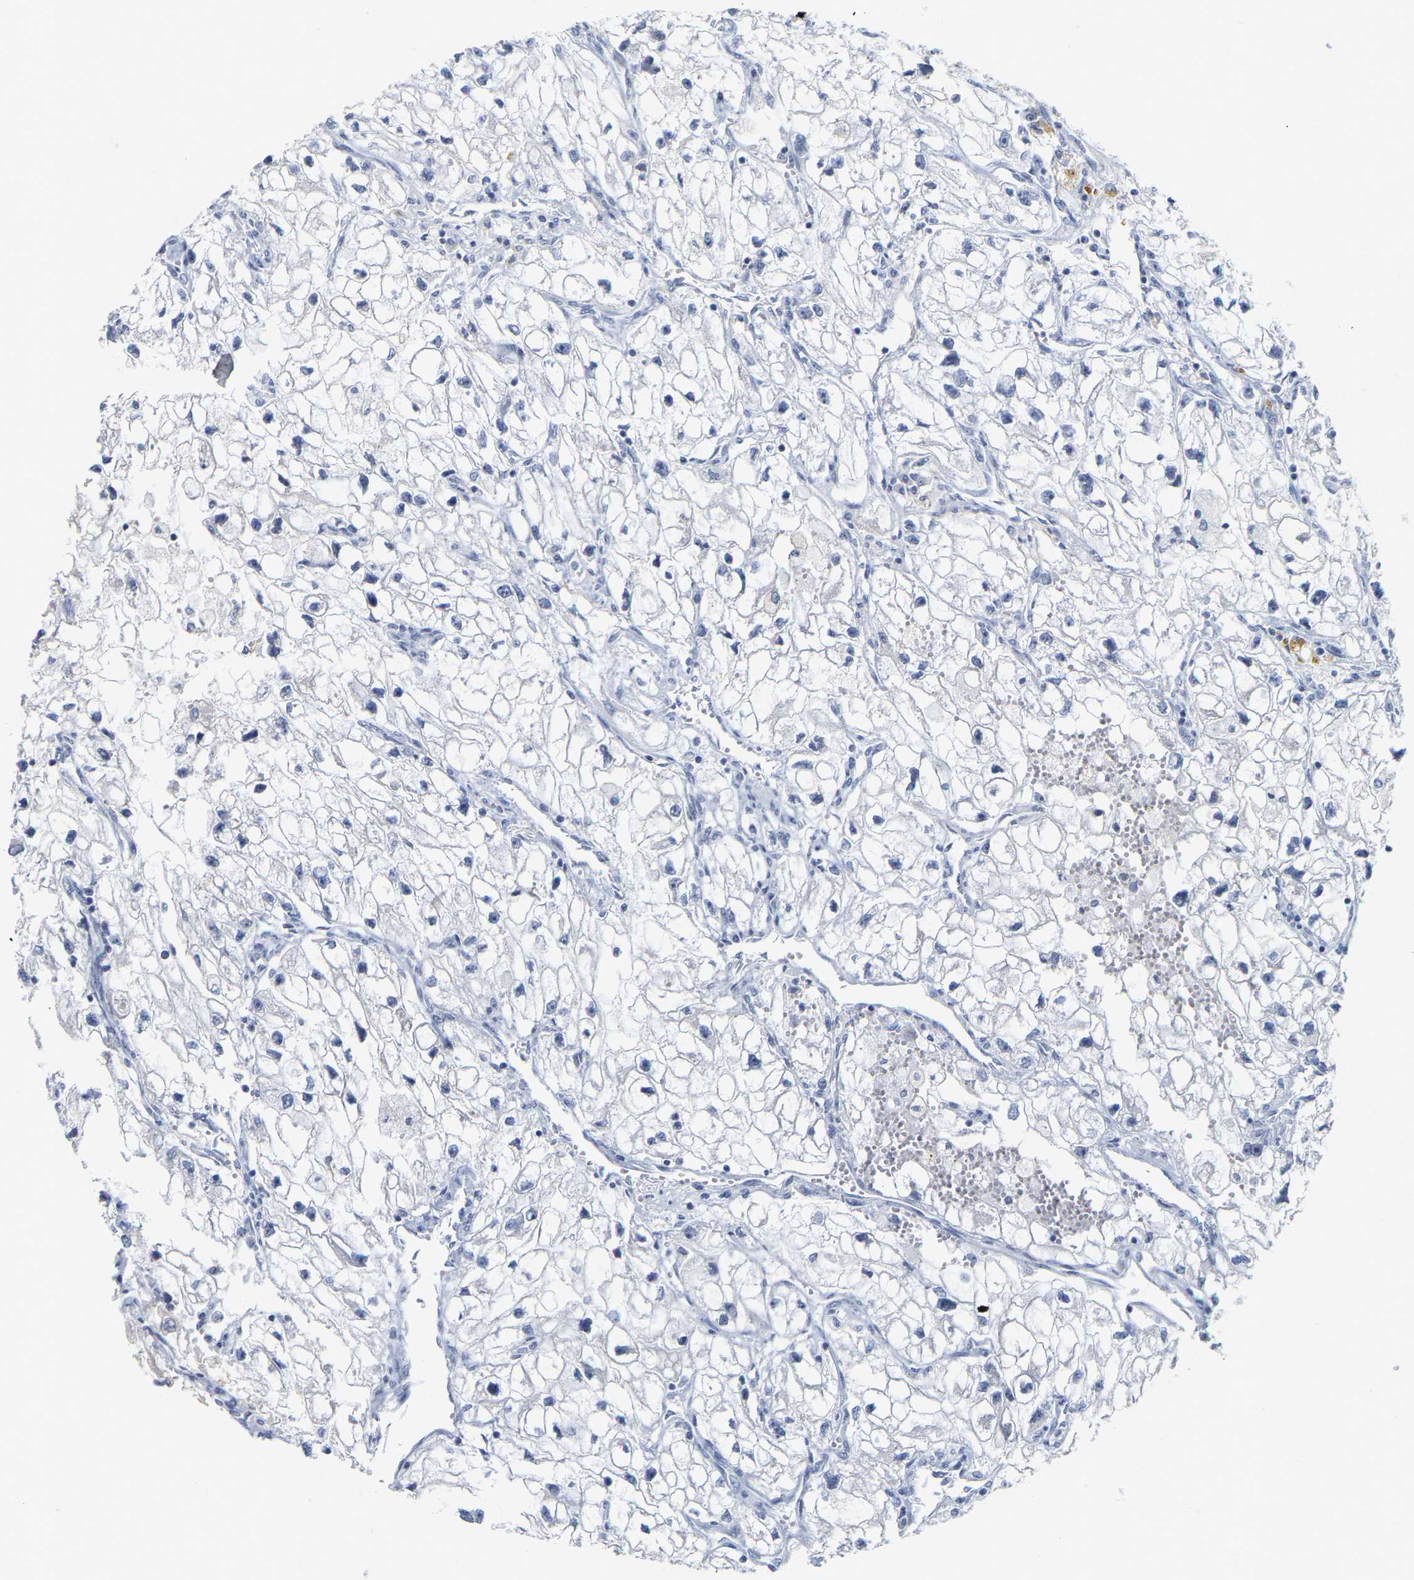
{"staining": {"intensity": "negative", "quantity": "none", "location": "none"}, "tissue": "renal cancer", "cell_type": "Tumor cells", "image_type": "cancer", "snomed": [{"axis": "morphology", "description": "Adenocarcinoma, NOS"}, {"axis": "topography", "description": "Kidney"}], "caption": "Tumor cells are negative for brown protein staining in renal cancer.", "gene": "KRT76", "patient": {"sex": "female", "age": 70}}